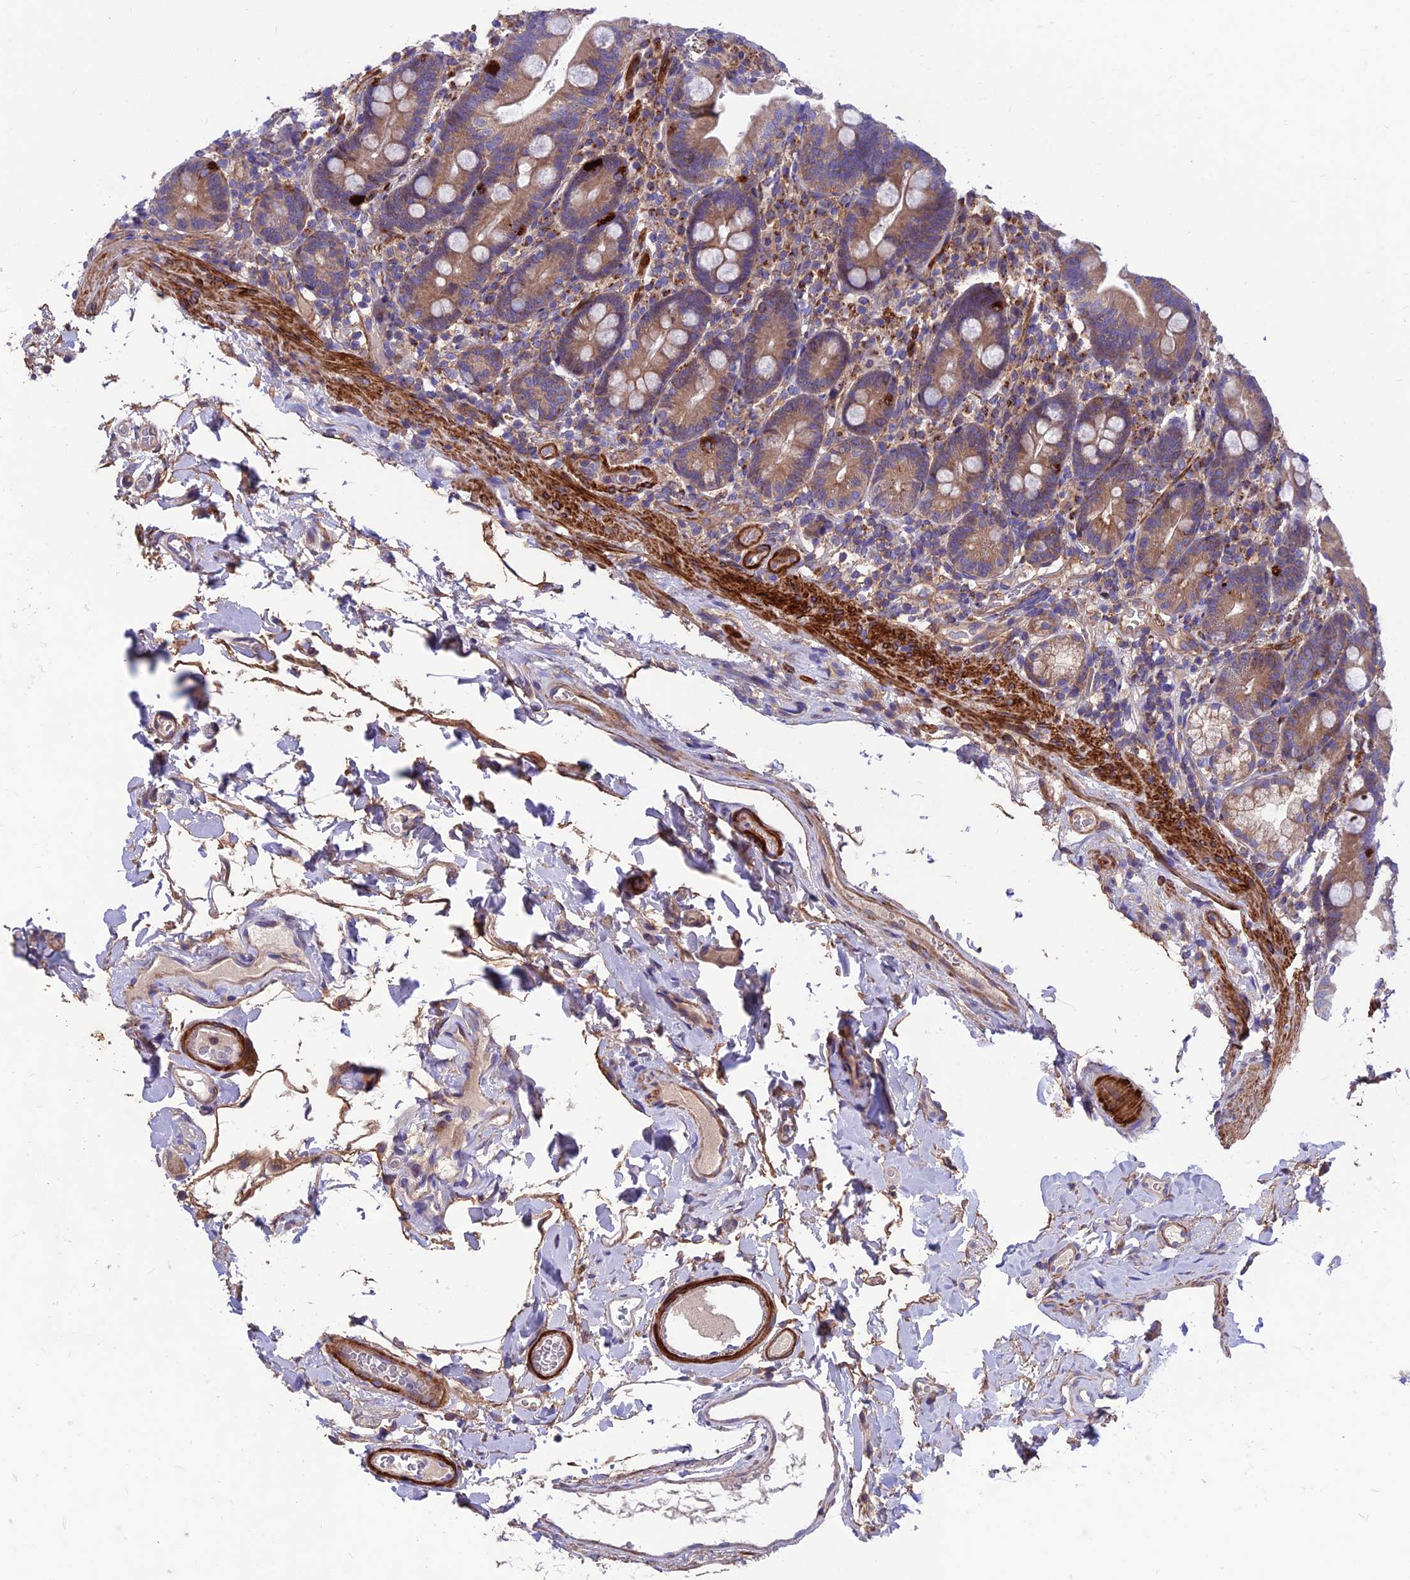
{"staining": {"intensity": "moderate", "quantity": ">75%", "location": "cytoplasmic/membranous"}, "tissue": "duodenum", "cell_type": "Glandular cells", "image_type": "normal", "snomed": [{"axis": "morphology", "description": "Normal tissue, NOS"}, {"axis": "topography", "description": "Duodenum"}], "caption": "About >75% of glandular cells in unremarkable duodenum exhibit moderate cytoplasmic/membranous protein staining as visualized by brown immunohistochemical staining.", "gene": "VPS16", "patient": {"sex": "female", "age": 67}}